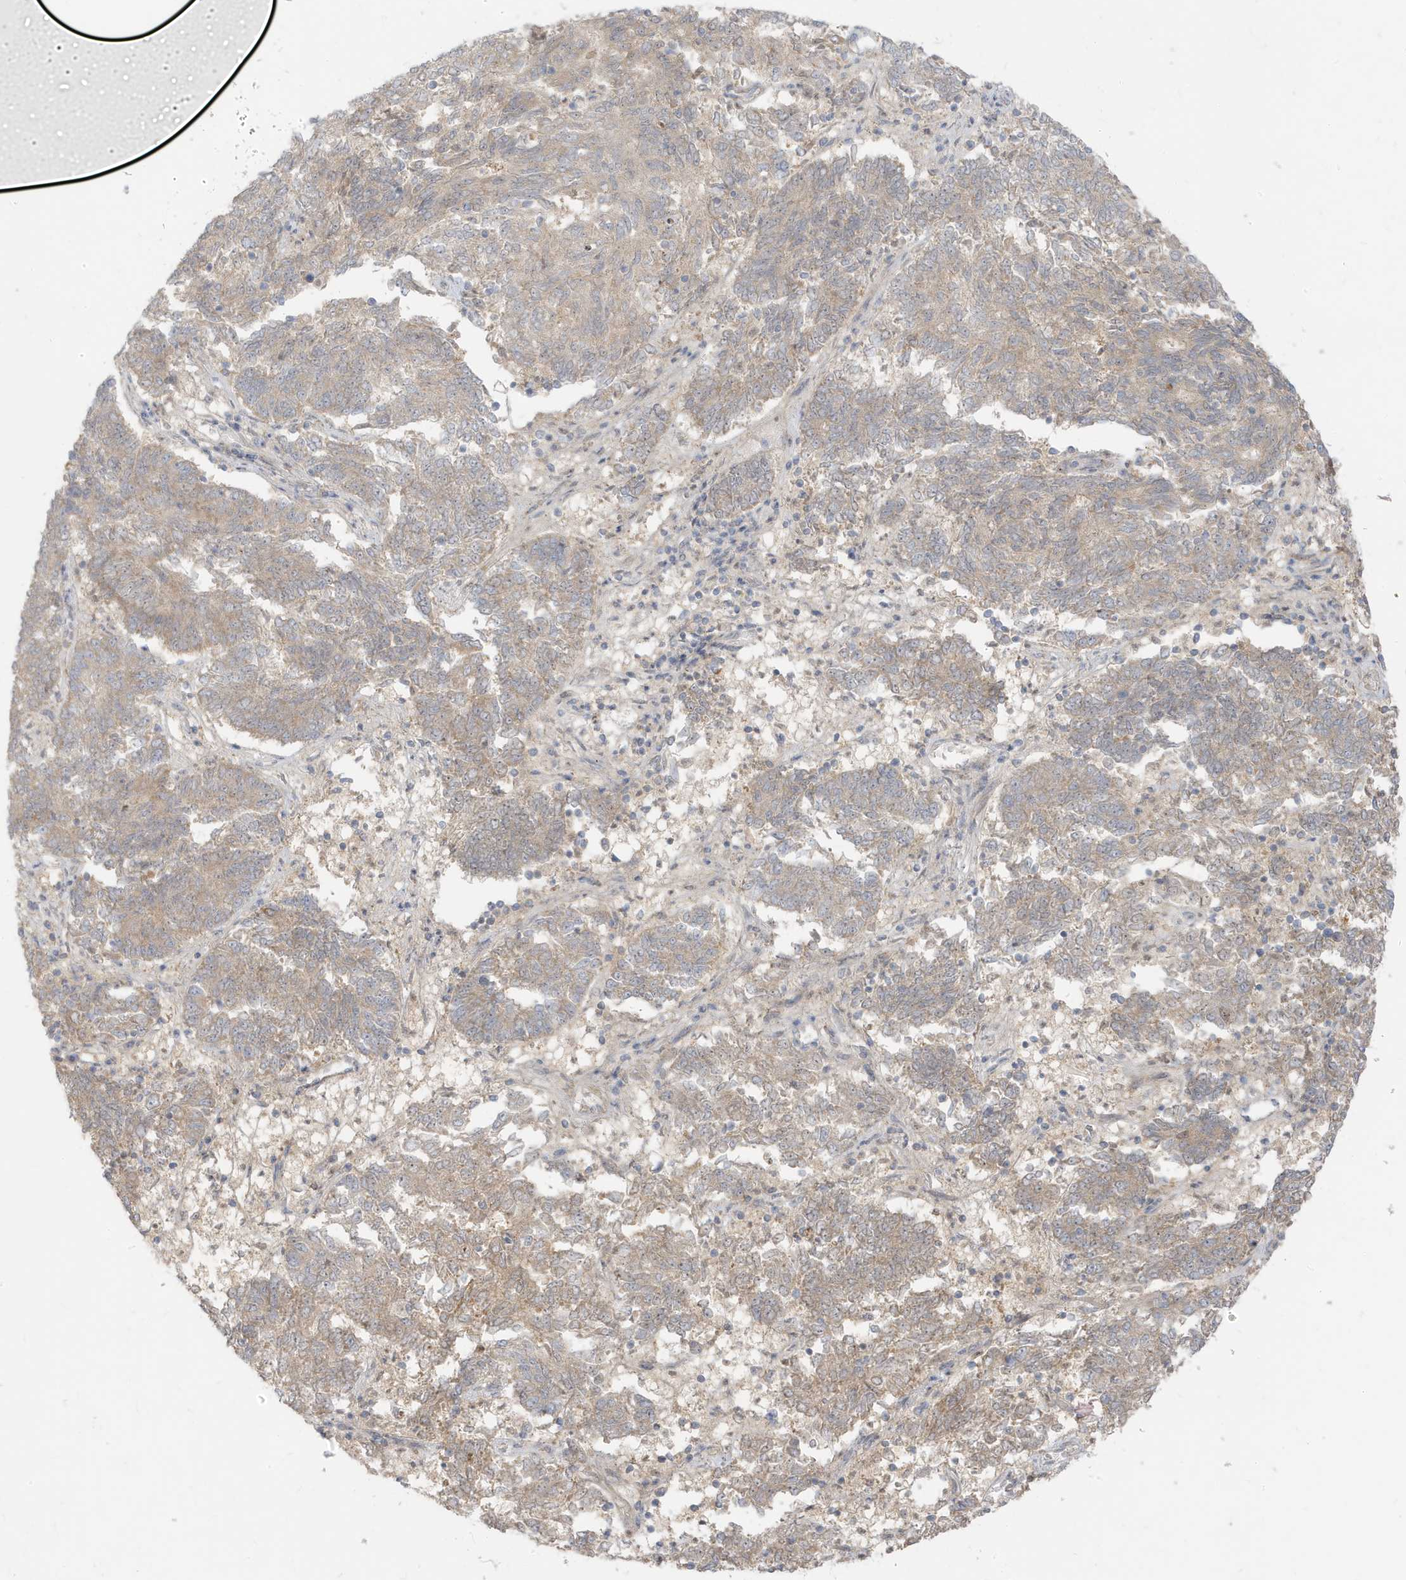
{"staining": {"intensity": "weak", "quantity": "25%-75%", "location": "cytoplasmic/membranous"}, "tissue": "endometrial cancer", "cell_type": "Tumor cells", "image_type": "cancer", "snomed": [{"axis": "morphology", "description": "Adenocarcinoma, NOS"}, {"axis": "topography", "description": "Endometrium"}], "caption": "Endometrial cancer stained with a protein marker exhibits weak staining in tumor cells.", "gene": "MCOLN1", "patient": {"sex": "female", "age": 80}}